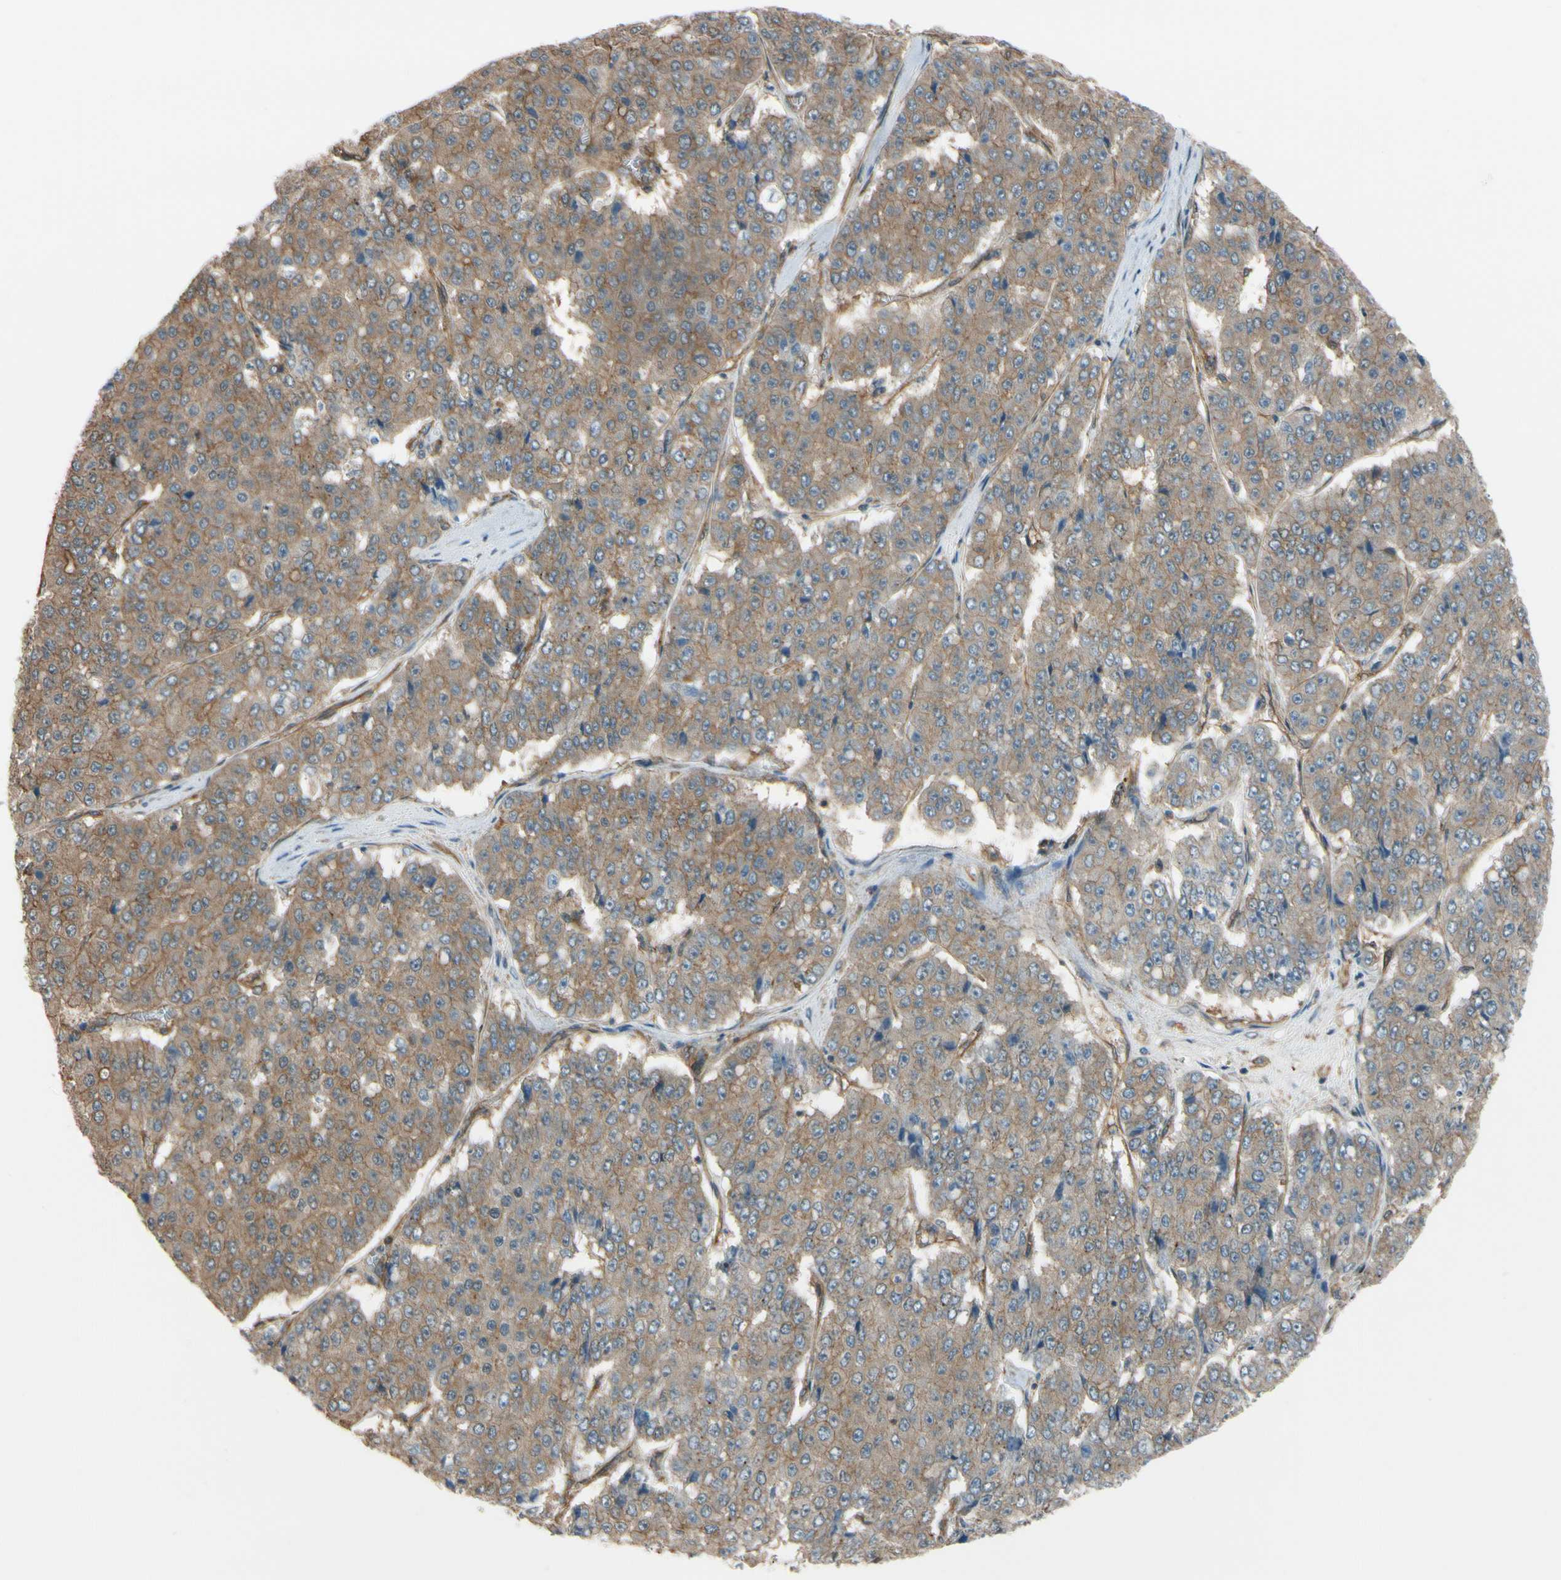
{"staining": {"intensity": "moderate", "quantity": ">75%", "location": "cytoplasmic/membranous"}, "tissue": "pancreatic cancer", "cell_type": "Tumor cells", "image_type": "cancer", "snomed": [{"axis": "morphology", "description": "Adenocarcinoma, NOS"}, {"axis": "topography", "description": "Pancreas"}], "caption": "IHC micrograph of pancreatic cancer (adenocarcinoma) stained for a protein (brown), which reveals medium levels of moderate cytoplasmic/membranous staining in about >75% of tumor cells.", "gene": "EPS15", "patient": {"sex": "male", "age": 50}}